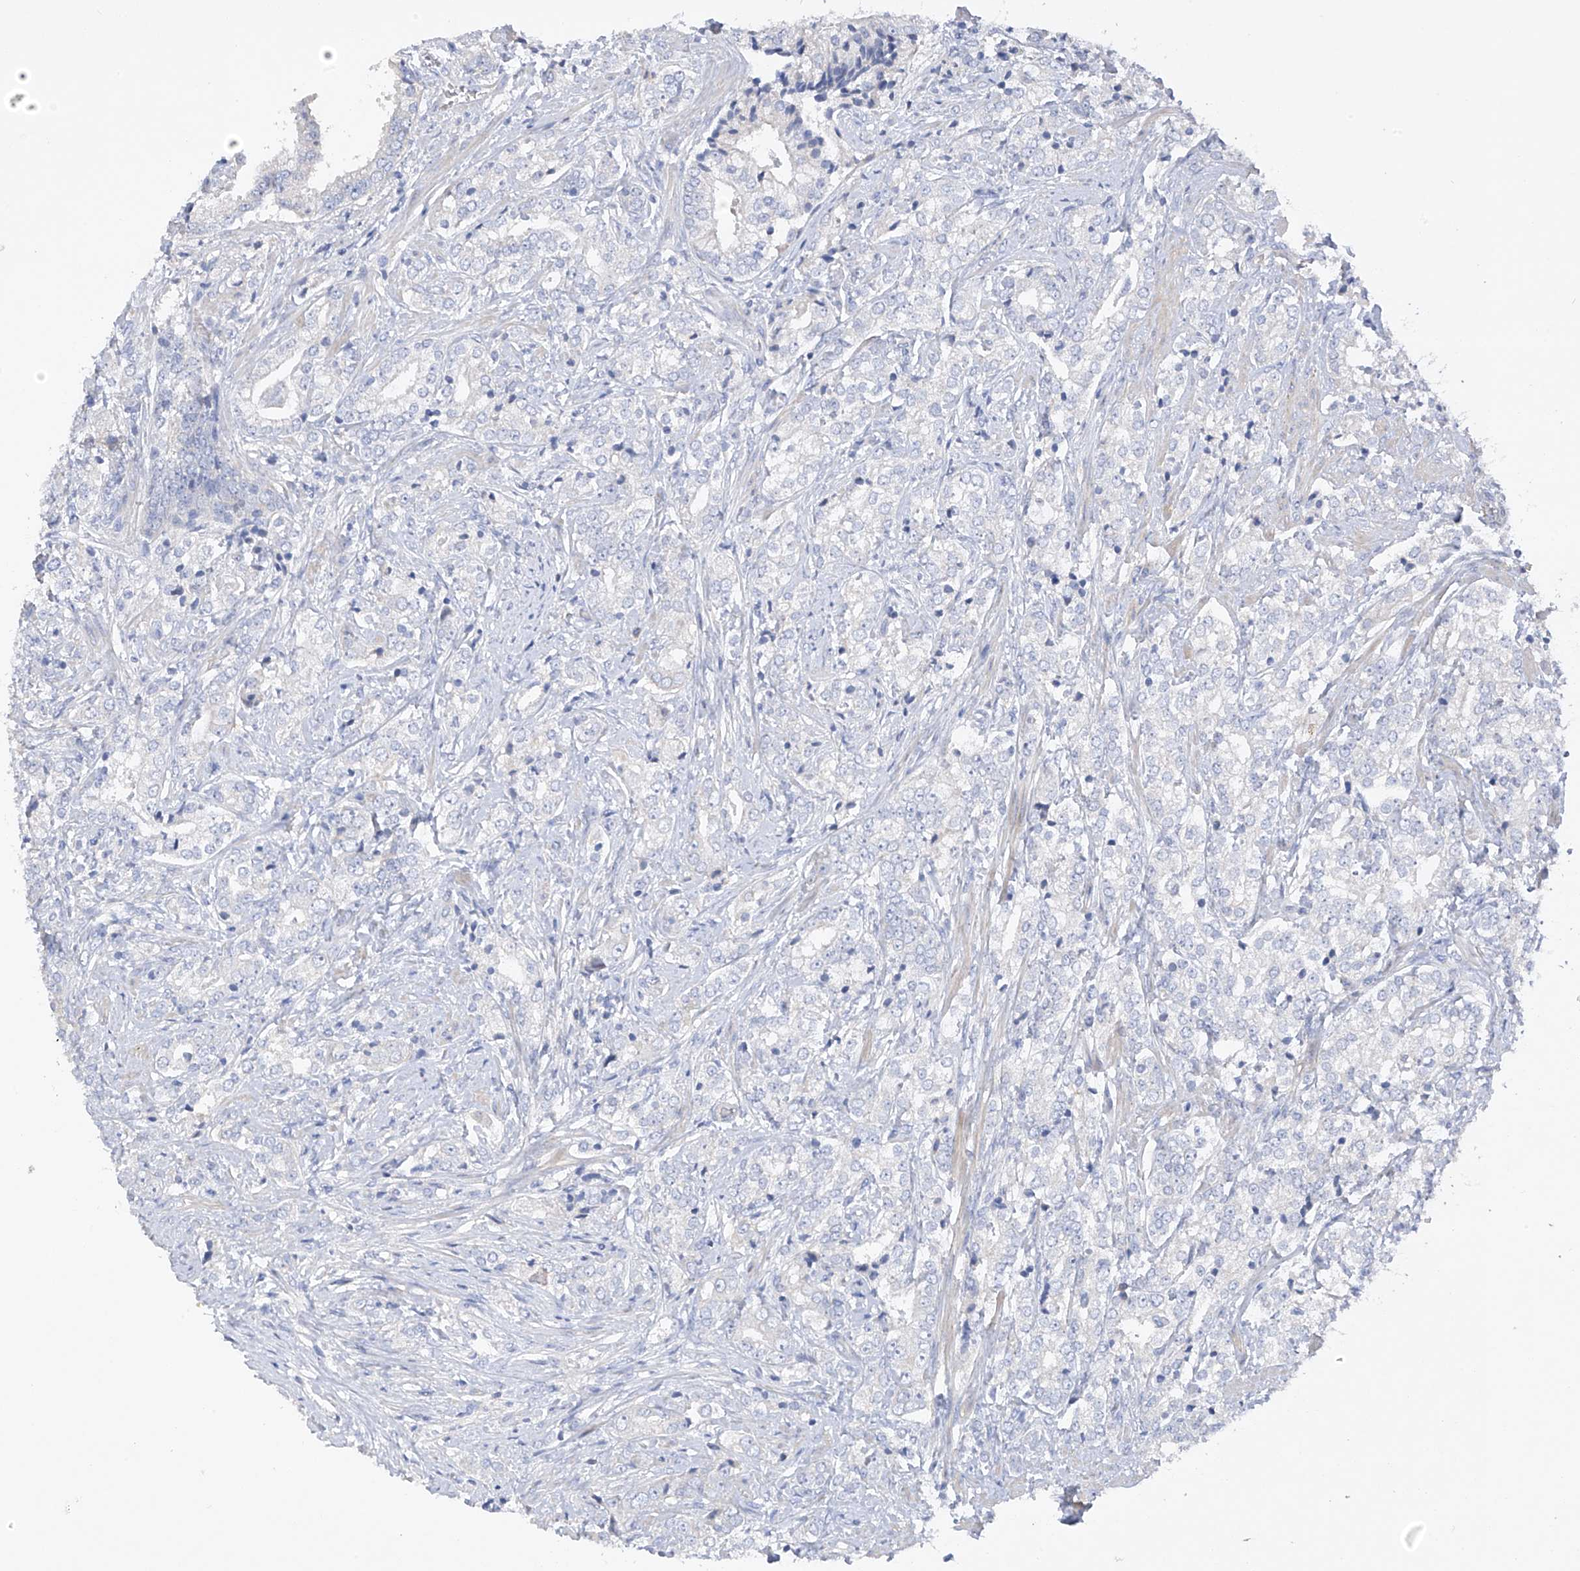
{"staining": {"intensity": "negative", "quantity": "none", "location": "none"}, "tissue": "prostate cancer", "cell_type": "Tumor cells", "image_type": "cancer", "snomed": [{"axis": "morphology", "description": "Adenocarcinoma, High grade"}, {"axis": "topography", "description": "Prostate"}], "caption": "This is an IHC photomicrograph of human high-grade adenocarcinoma (prostate). There is no expression in tumor cells.", "gene": "PRSS12", "patient": {"sex": "male", "age": 69}}